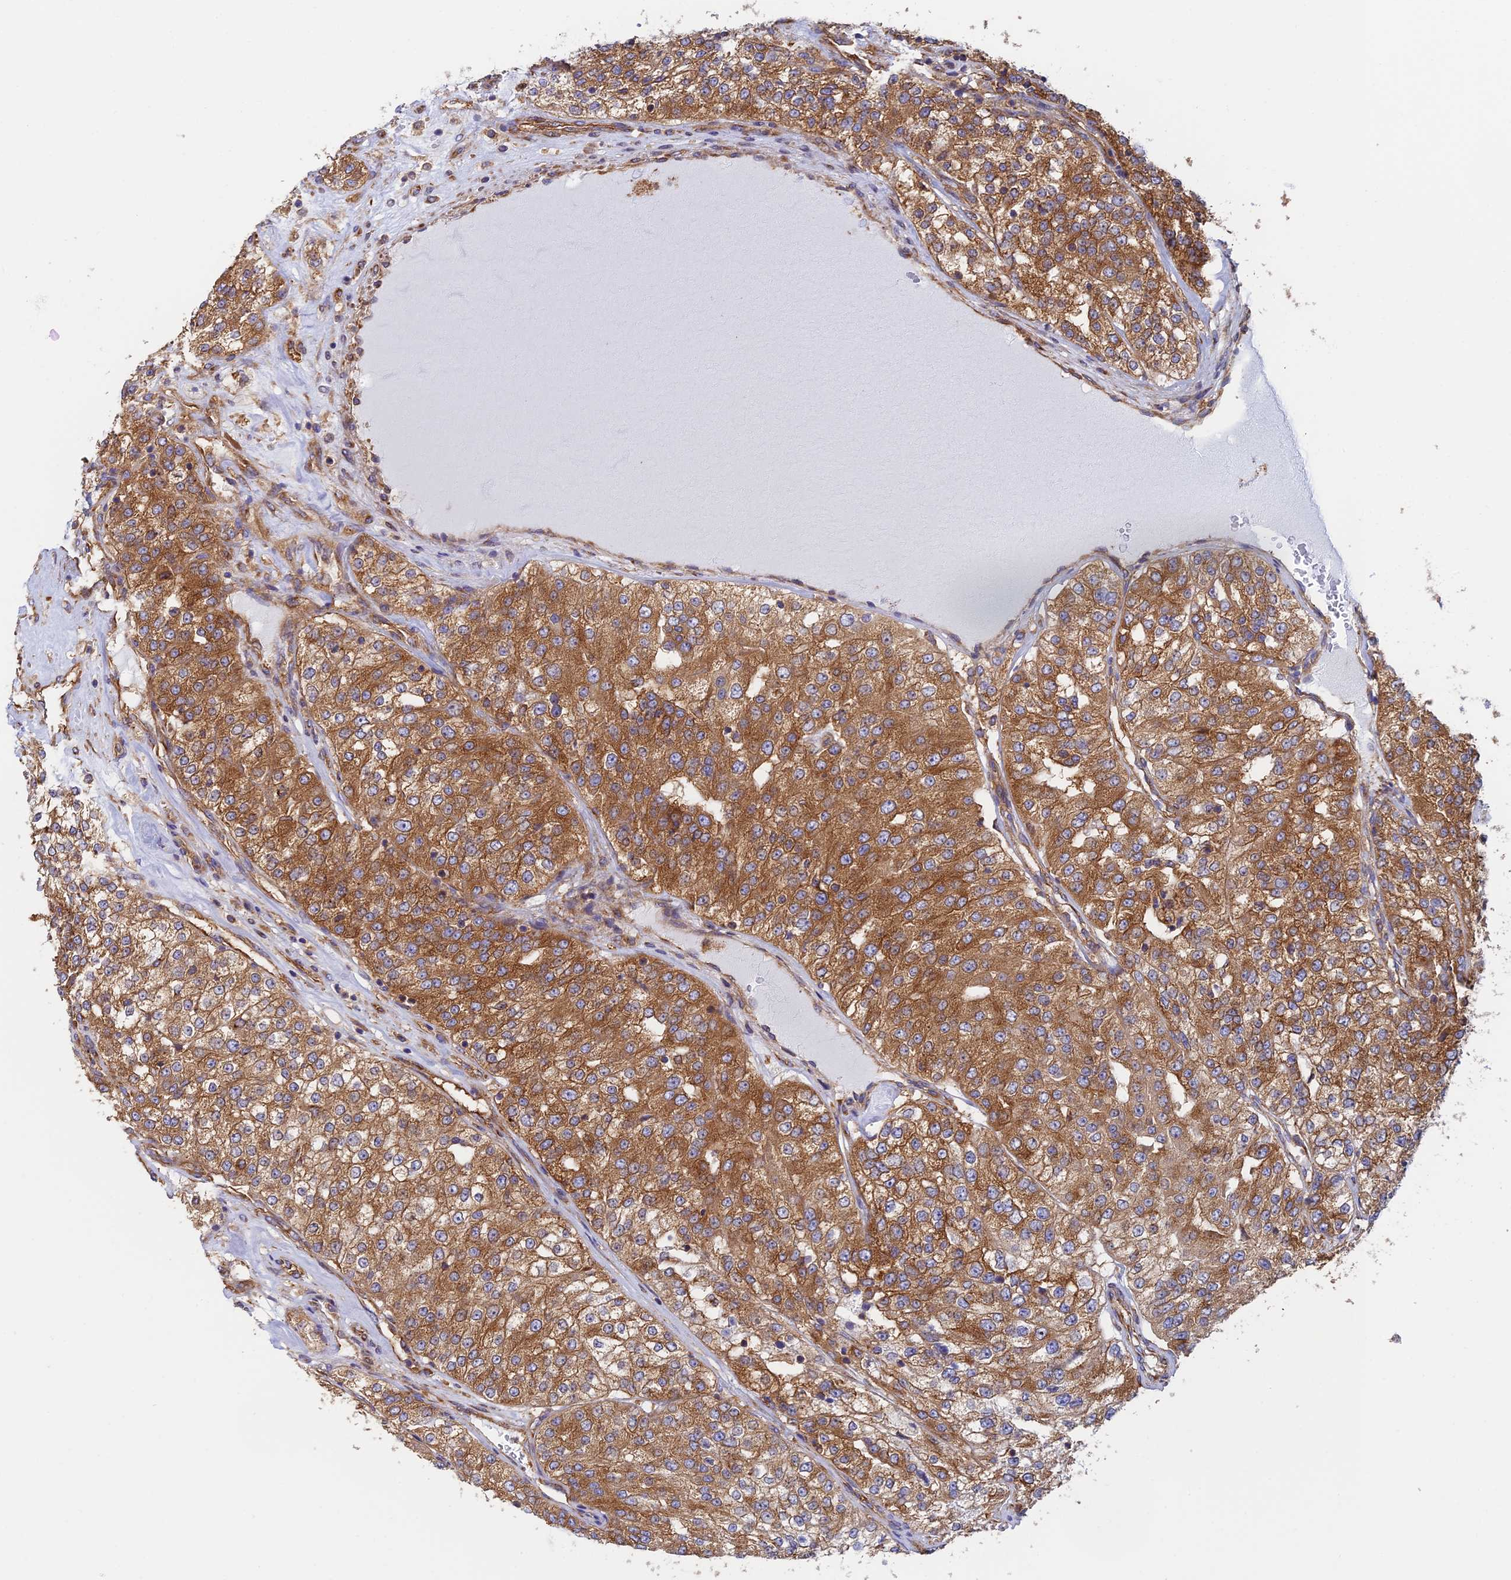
{"staining": {"intensity": "strong", "quantity": ">75%", "location": "cytoplasmic/membranous"}, "tissue": "renal cancer", "cell_type": "Tumor cells", "image_type": "cancer", "snomed": [{"axis": "morphology", "description": "Adenocarcinoma, NOS"}, {"axis": "topography", "description": "Kidney"}], "caption": "Adenocarcinoma (renal) stained with a protein marker demonstrates strong staining in tumor cells.", "gene": "DCTN2", "patient": {"sex": "female", "age": 63}}